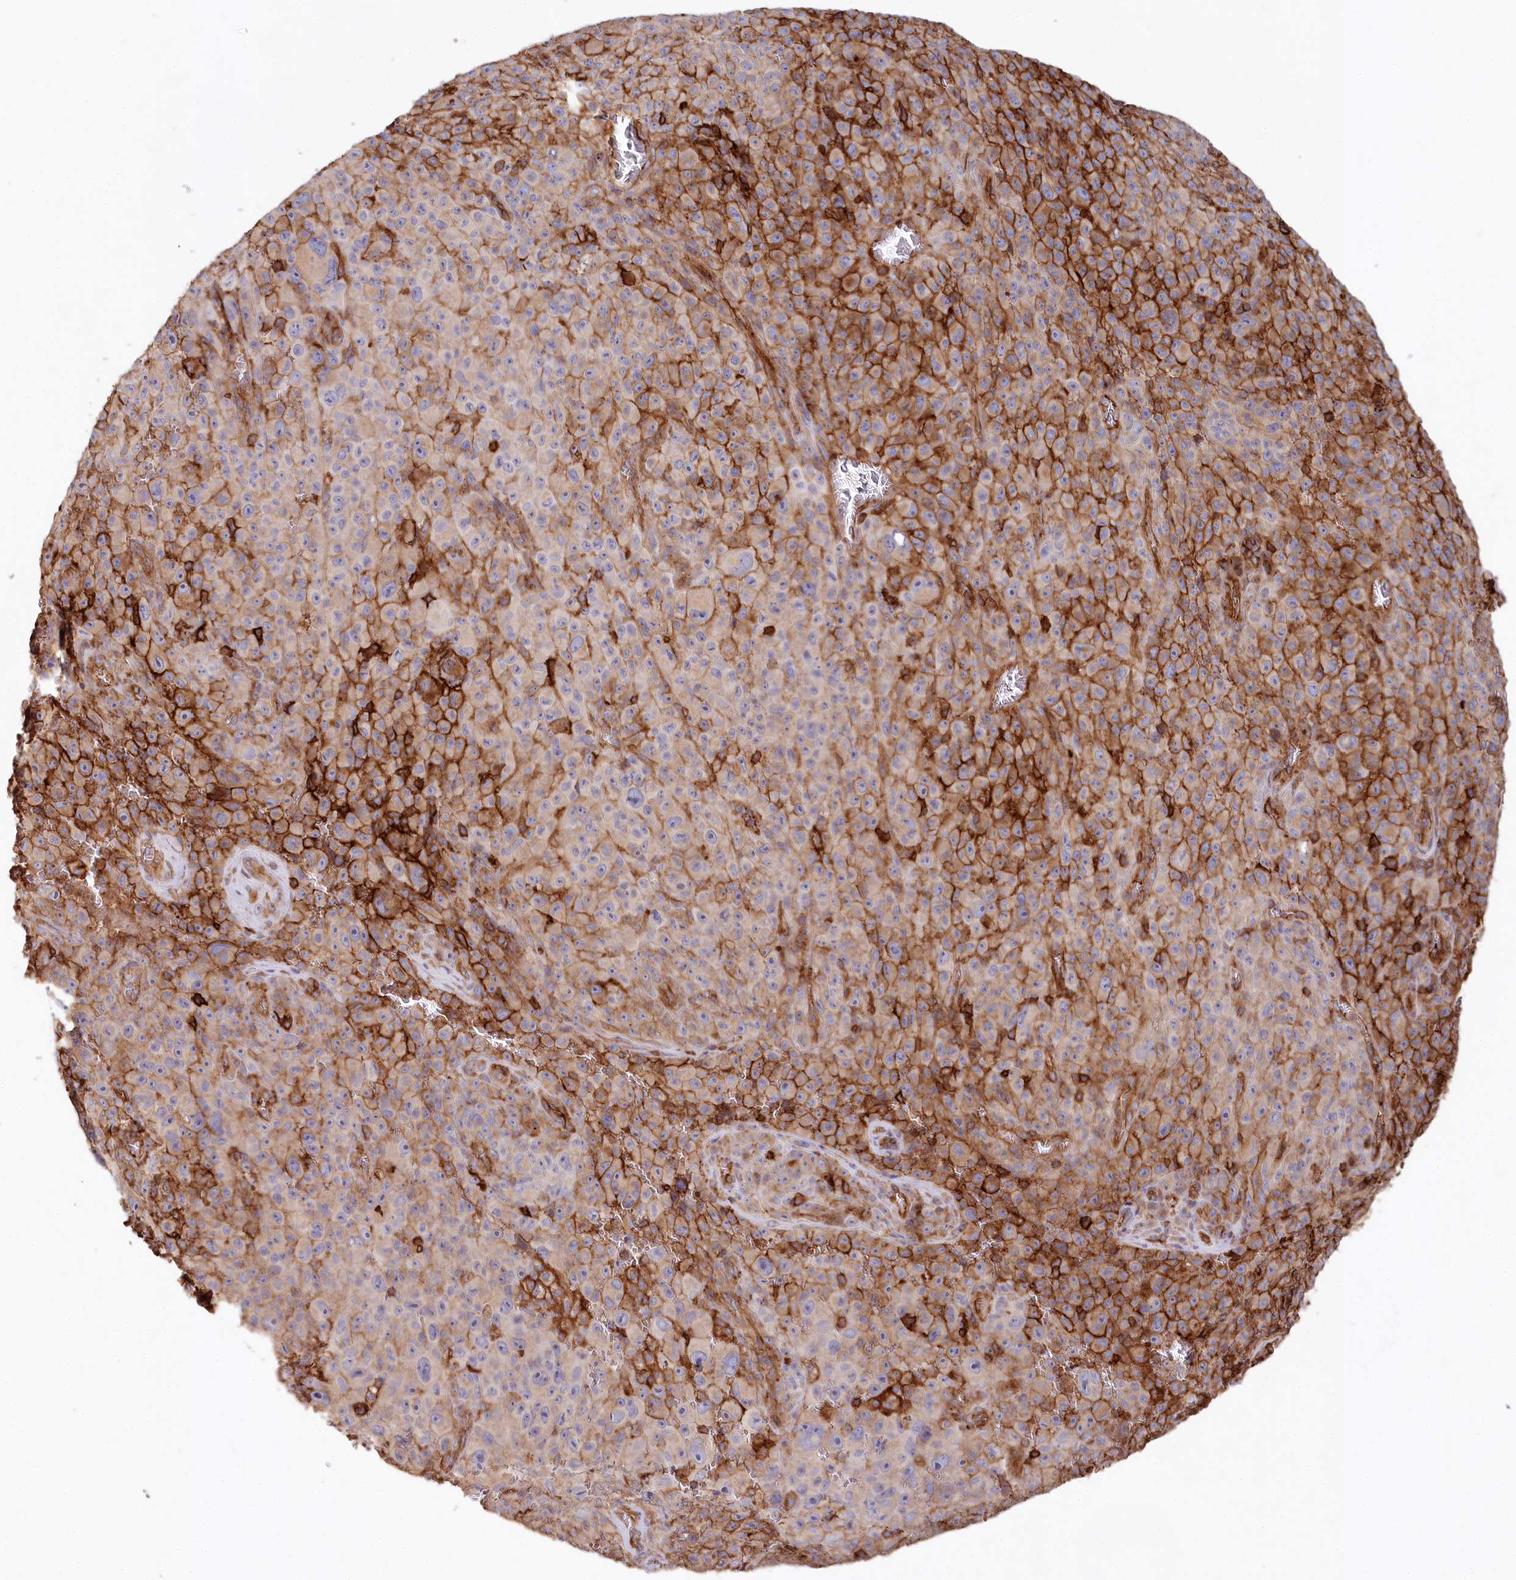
{"staining": {"intensity": "strong", "quantity": "25%-75%", "location": "cytoplasmic/membranous"}, "tissue": "melanoma", "cell_type": "Tumor cells", "image_type": "cancer", "snomed": [{"axis": "morphology", "description": "Malignant melanoma, NOS"}, {"axis": "topography", "description": "Skin"}], "caption": "Protein expression analysis of malignant melanoma shows strong cytoplasmic/membranous staining in about 25%-75% of tumor cells.", "gene": "RBP5", "patient": {"sex": "female", "age": 82}}